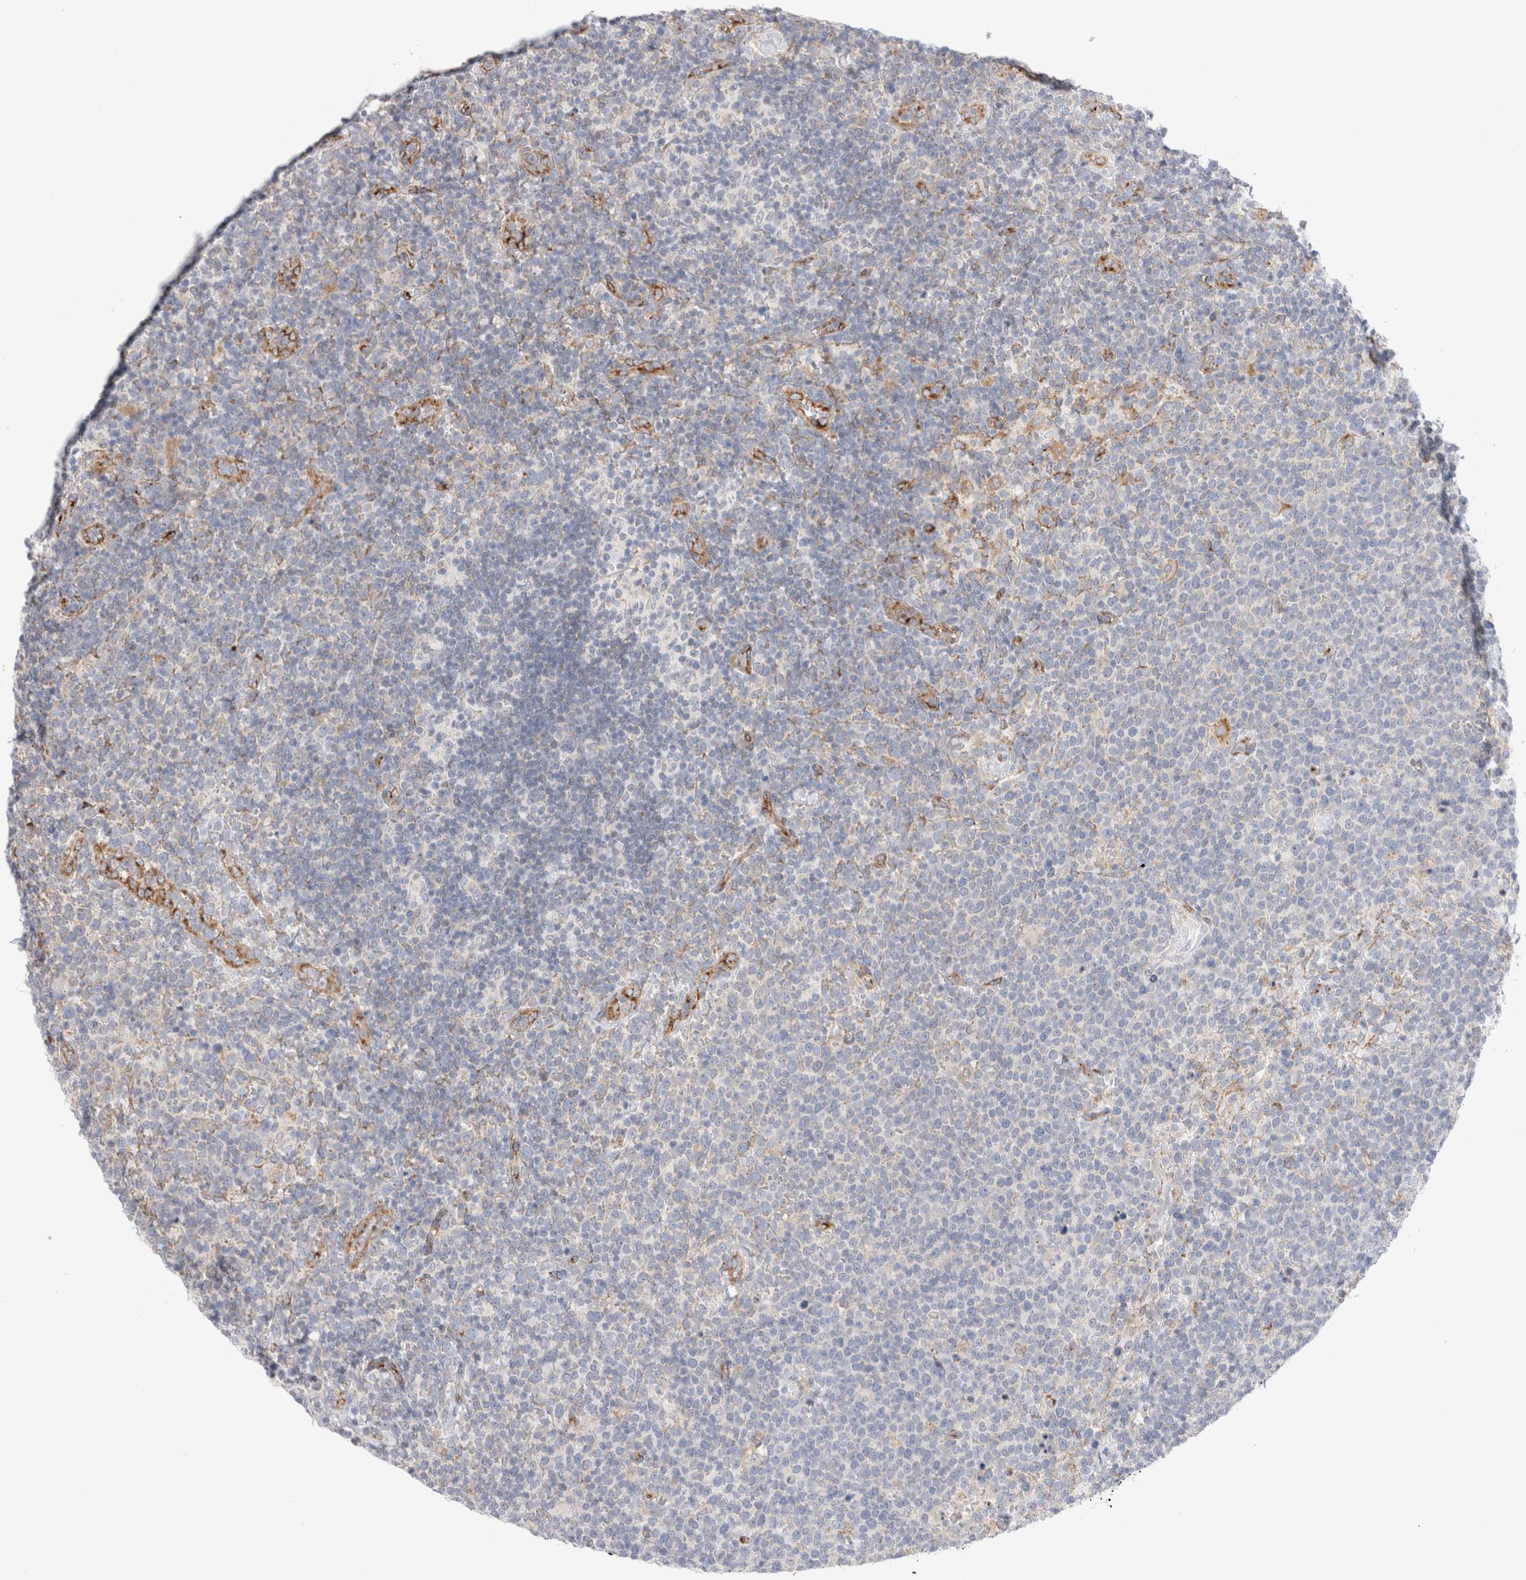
{"staining": {"intensity": "negative", "quantity": "none", "location": "none"}, "tissue": "lymphoma", "cell_type": "Tumor cells", "image_type": "cancer", "snomed": [{"axis": "morphology", "description": "Malignant lymphoma, non-Hodgkin's type, High grade"}, {"axis": "topography", "description": "Lymph node"}], "caption": "DAB (3,3'-diaminobenzidine) immunohistochemical staining of high-grade malignant lymphoma, non-Hodgkin's type demonstrates no significant expression in tumor cells.", "gene": "CNPY4", "patient": {"sex": "male", "age": 61}}